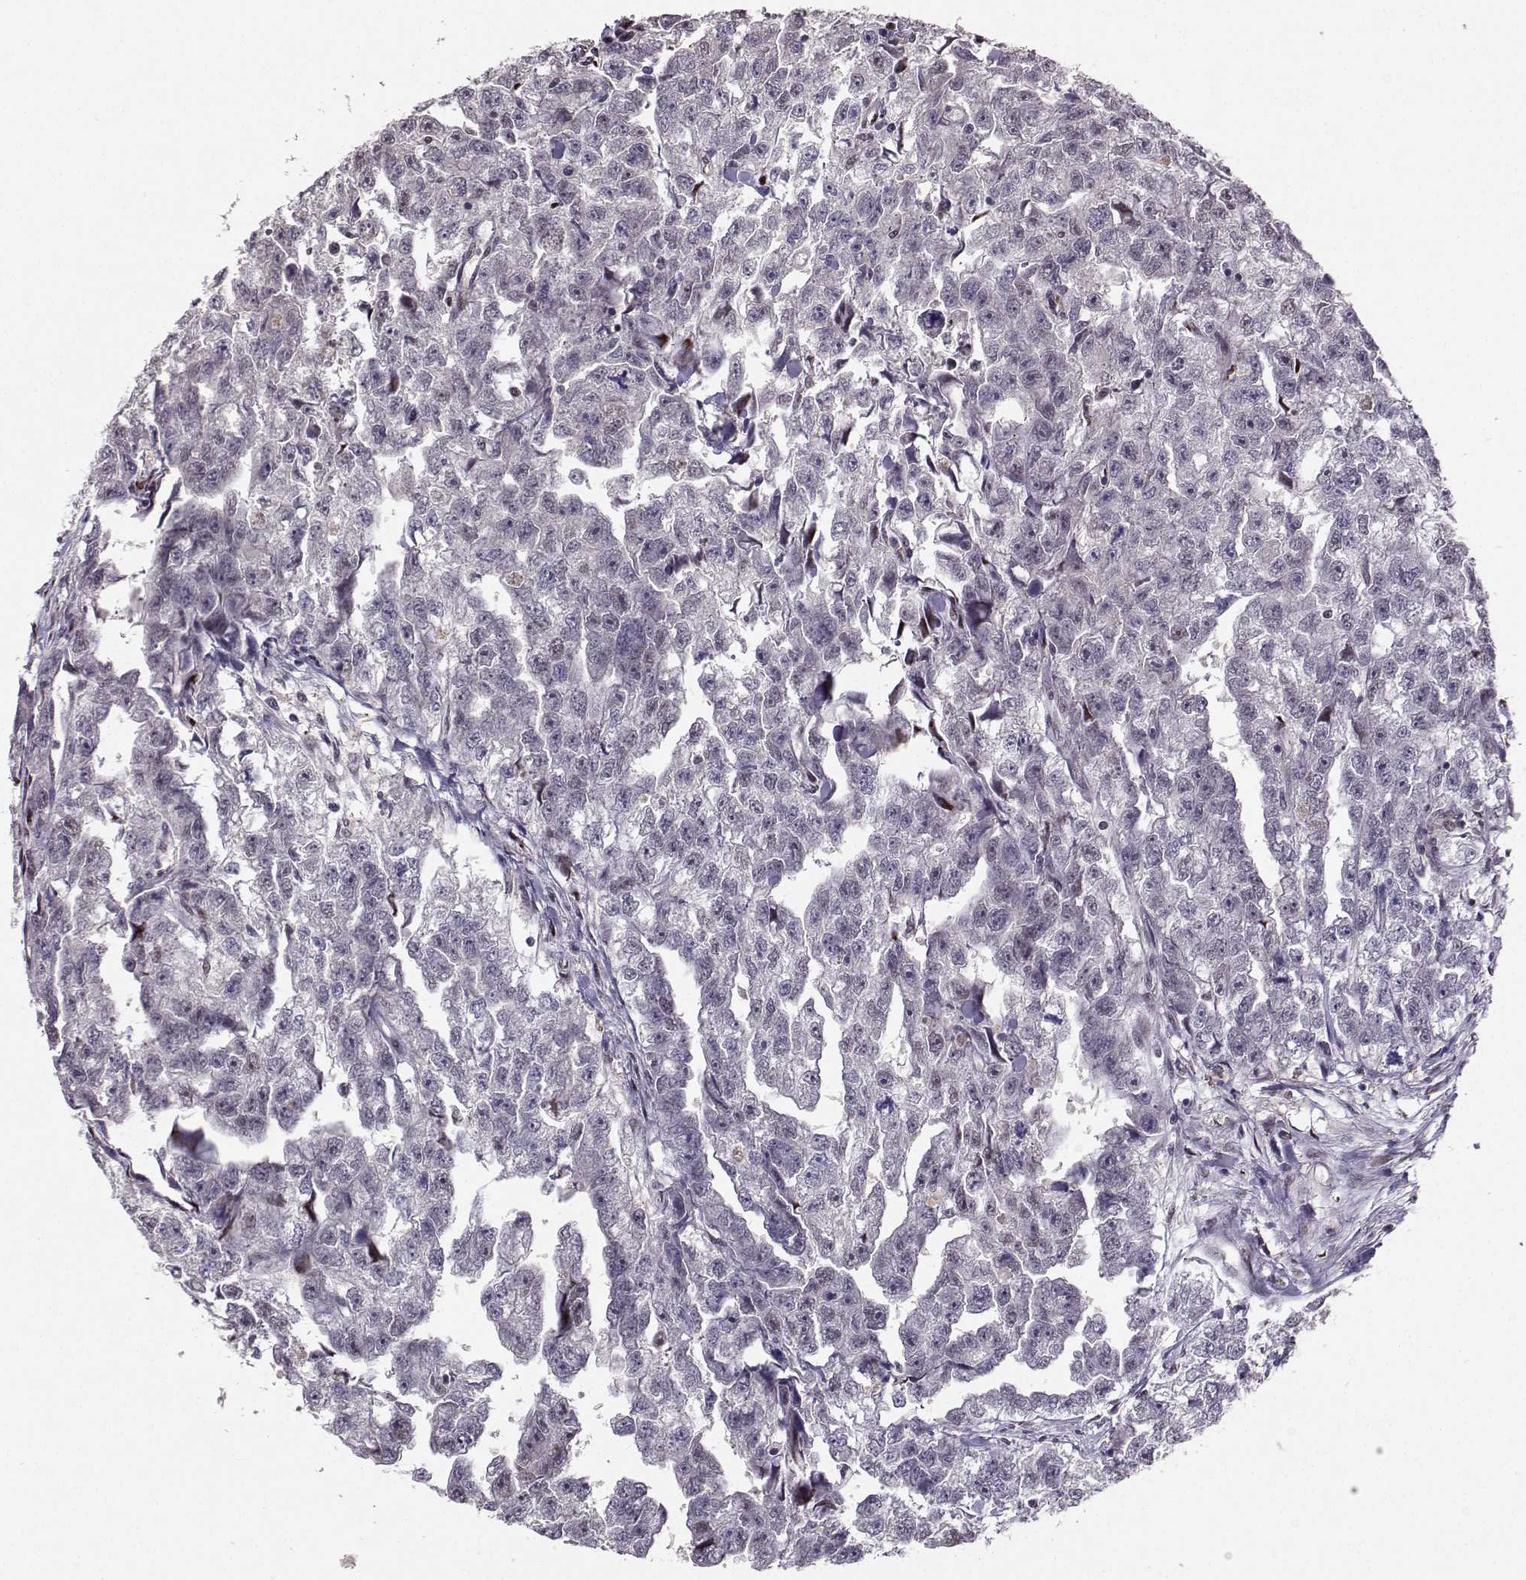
{"staining": {"intensity": "negative", "quantity": "none", "location": "none"}, "tissue": "testis cancer", "cell_type": "Tumor cells", "image_type": "cancer", "snomed": [{"axis": "morphology", "description": "Carcinoma, Embryonal, NOS"}, {"axis": "morphology", "description": "Teratoma, malignant, NOS"}, {"axis": "topography", "description": "Testis"}], "caption": "Image shows no protein positivity in tumor cells of testis cancer (teratoma (malignant)) tissue. (DAB (3,3'-diaminobenzidine) IHC with hematoxylin counter stain).", "gene": "PKP2", "patient": {"sex": "male", "age": 44}}